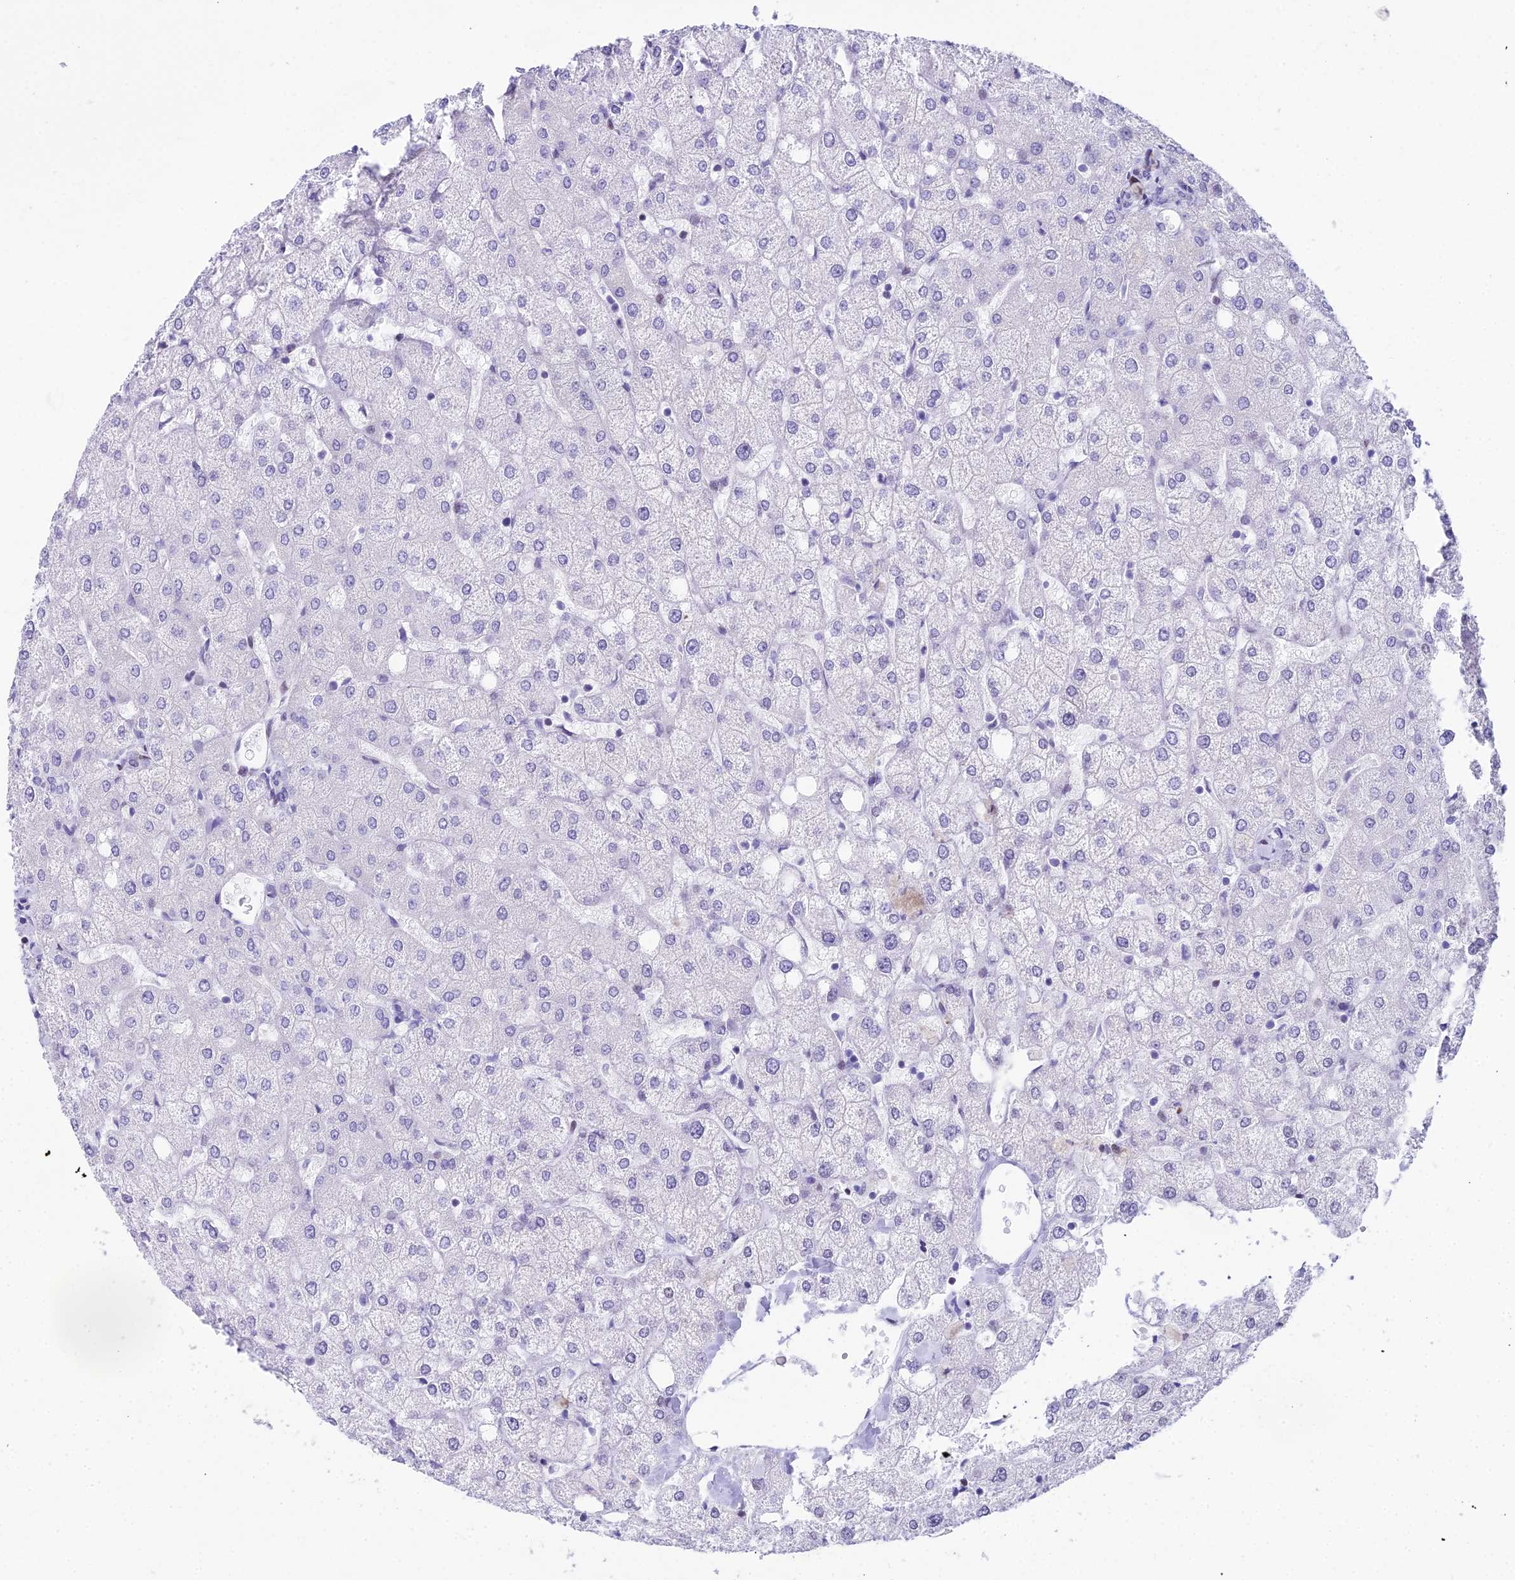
{"staining": {"intensity": "negative", "quantity": "none", "location": "none"}, "tissue": "liver", "cell_type": "Cholangiocytes", "image_type": "normal", "snomed": [{"axis": "morphology", "description": "Normal tissue, NOS"}, {"axis": "topography", "description": "Liver"}], "caption": "IHC histopathology image of unremarkable liver stained for a protein (brown), which displays no positivity in cholangiocytes.", "gene": "CC2D2A", "patient": {"sex": "female", "age": 54}}